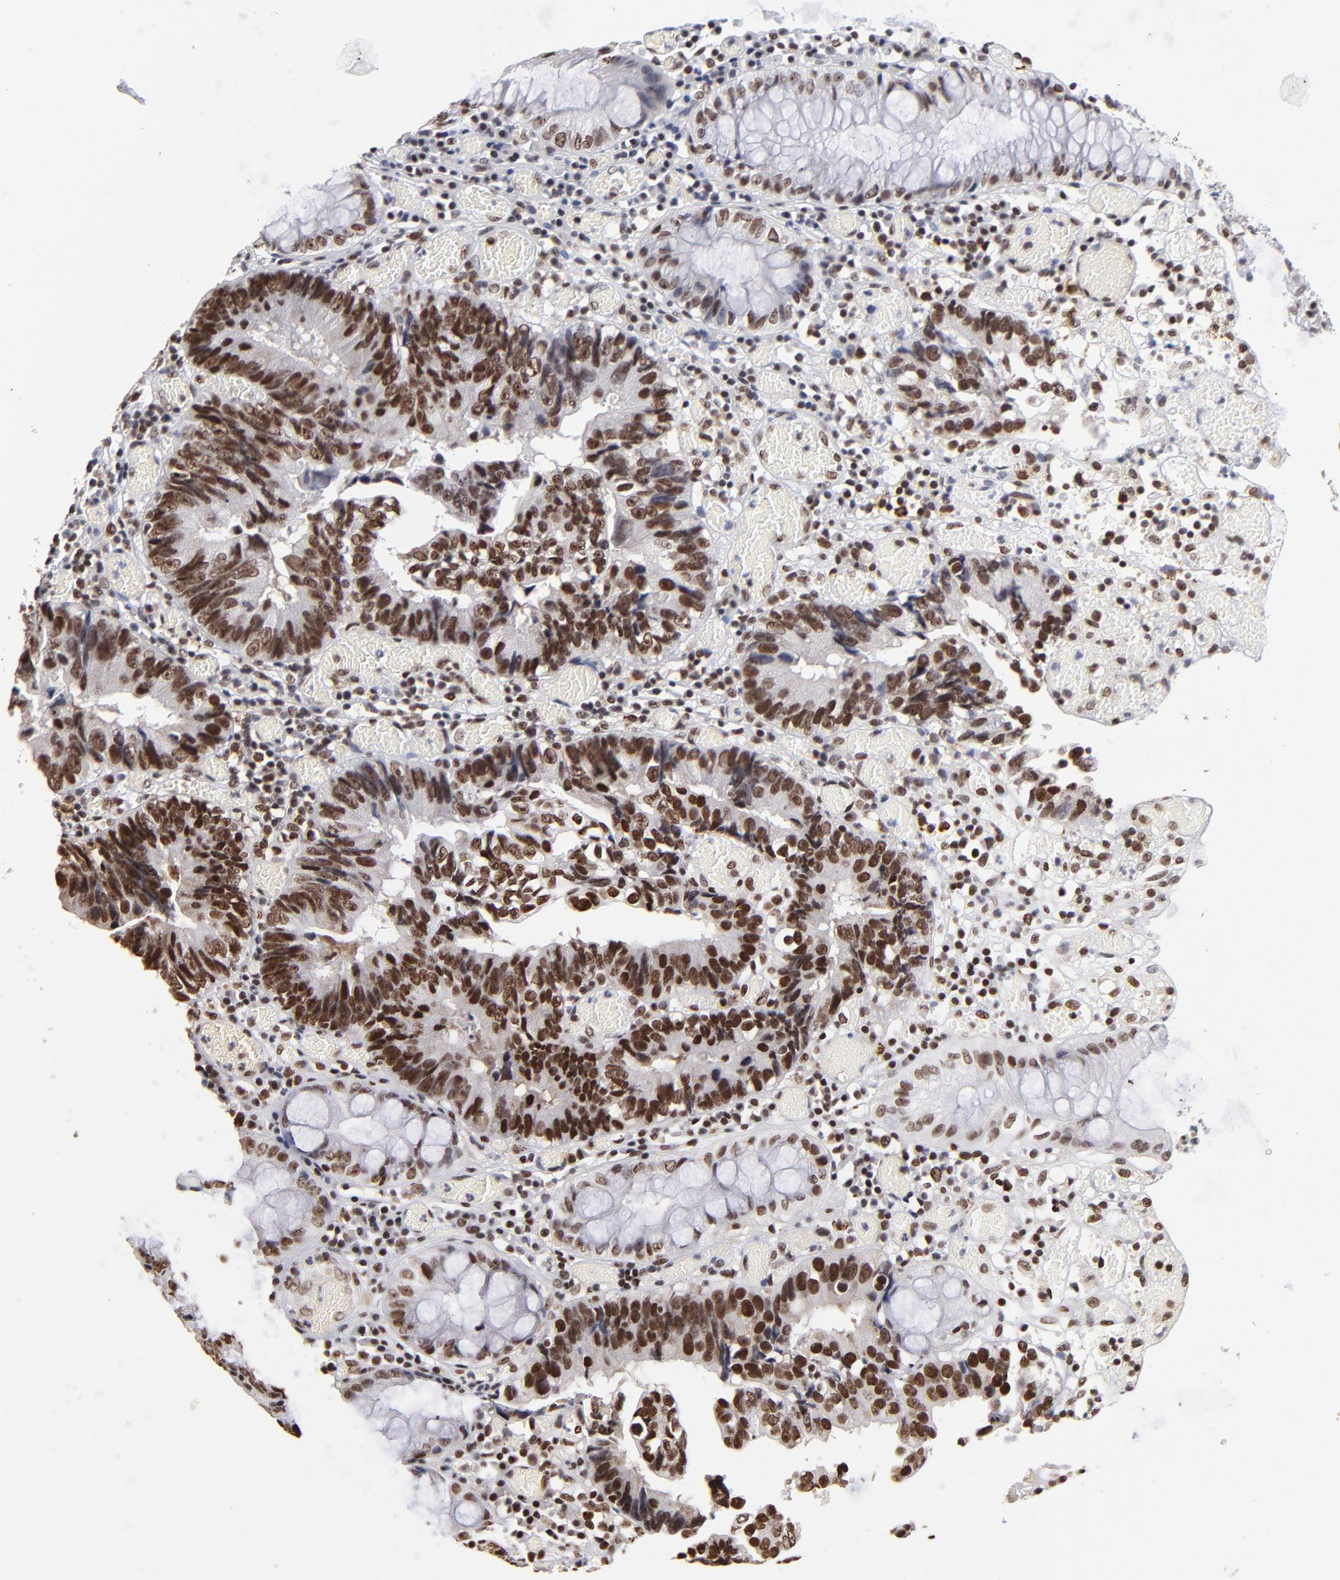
{"staining": {"intensity": "strong", "quantity": ">75%", "location": "nuclear"}, "tissue": "colorectal cancer", "cell_type": "Tumor cells", "image_type": "cancer", "snomed": [{"axis": "morphology", "description": "Adenocarcinoma, NOS"}, {"axis": "topography", "description": "Rectum"}], "caption": "Colorectal cancer (adenocarcinoma) stained with immunohistochemistry shows strong nuclear expression in approximately >75% of tumor cells.", "gene": "ZNF146", "patient": {"sex": "female", "age": 98}}